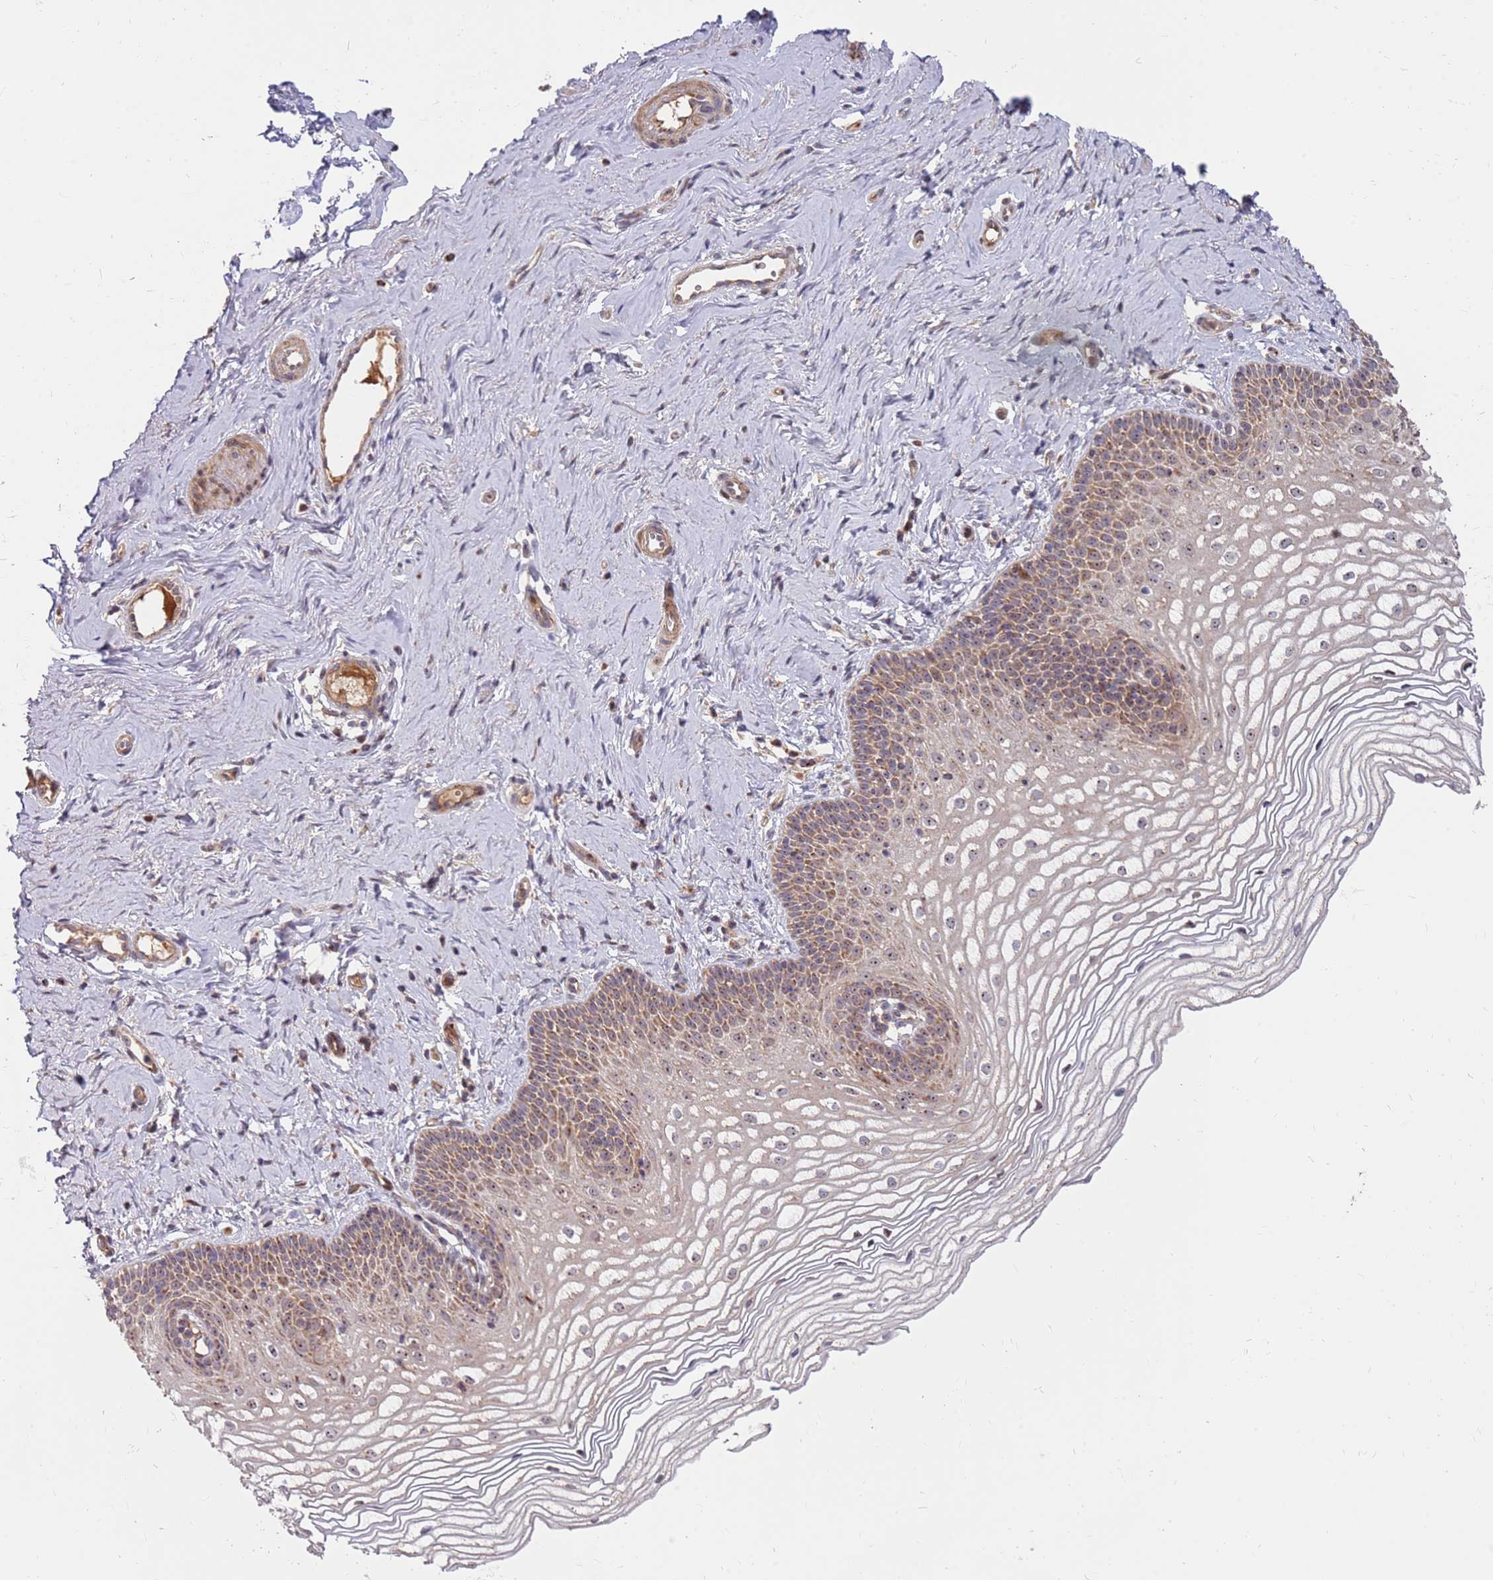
{"staining": {"intensity": "strong", "quantity": ">75%", "location": "cytoplasmic/membranous,nuclear"}, "tissue": "vagina", "cell_type": "Squamous epithelial cells", "image_type": "normal", "snomed": [{"axis": "morphology", "description": "Normal tissue, NOS"}, {"axis": "topography", "description": "Vagina"}], "caption": "Approximately >75% of squamous epithelial cells in normal human vagina exhibit strong cytoplasmic/membranous,nuclear protein expression as visualized by brown immunohistochemical staining.", "gene": "KIF25", "patient": {"sex": "female", "age": 56}}